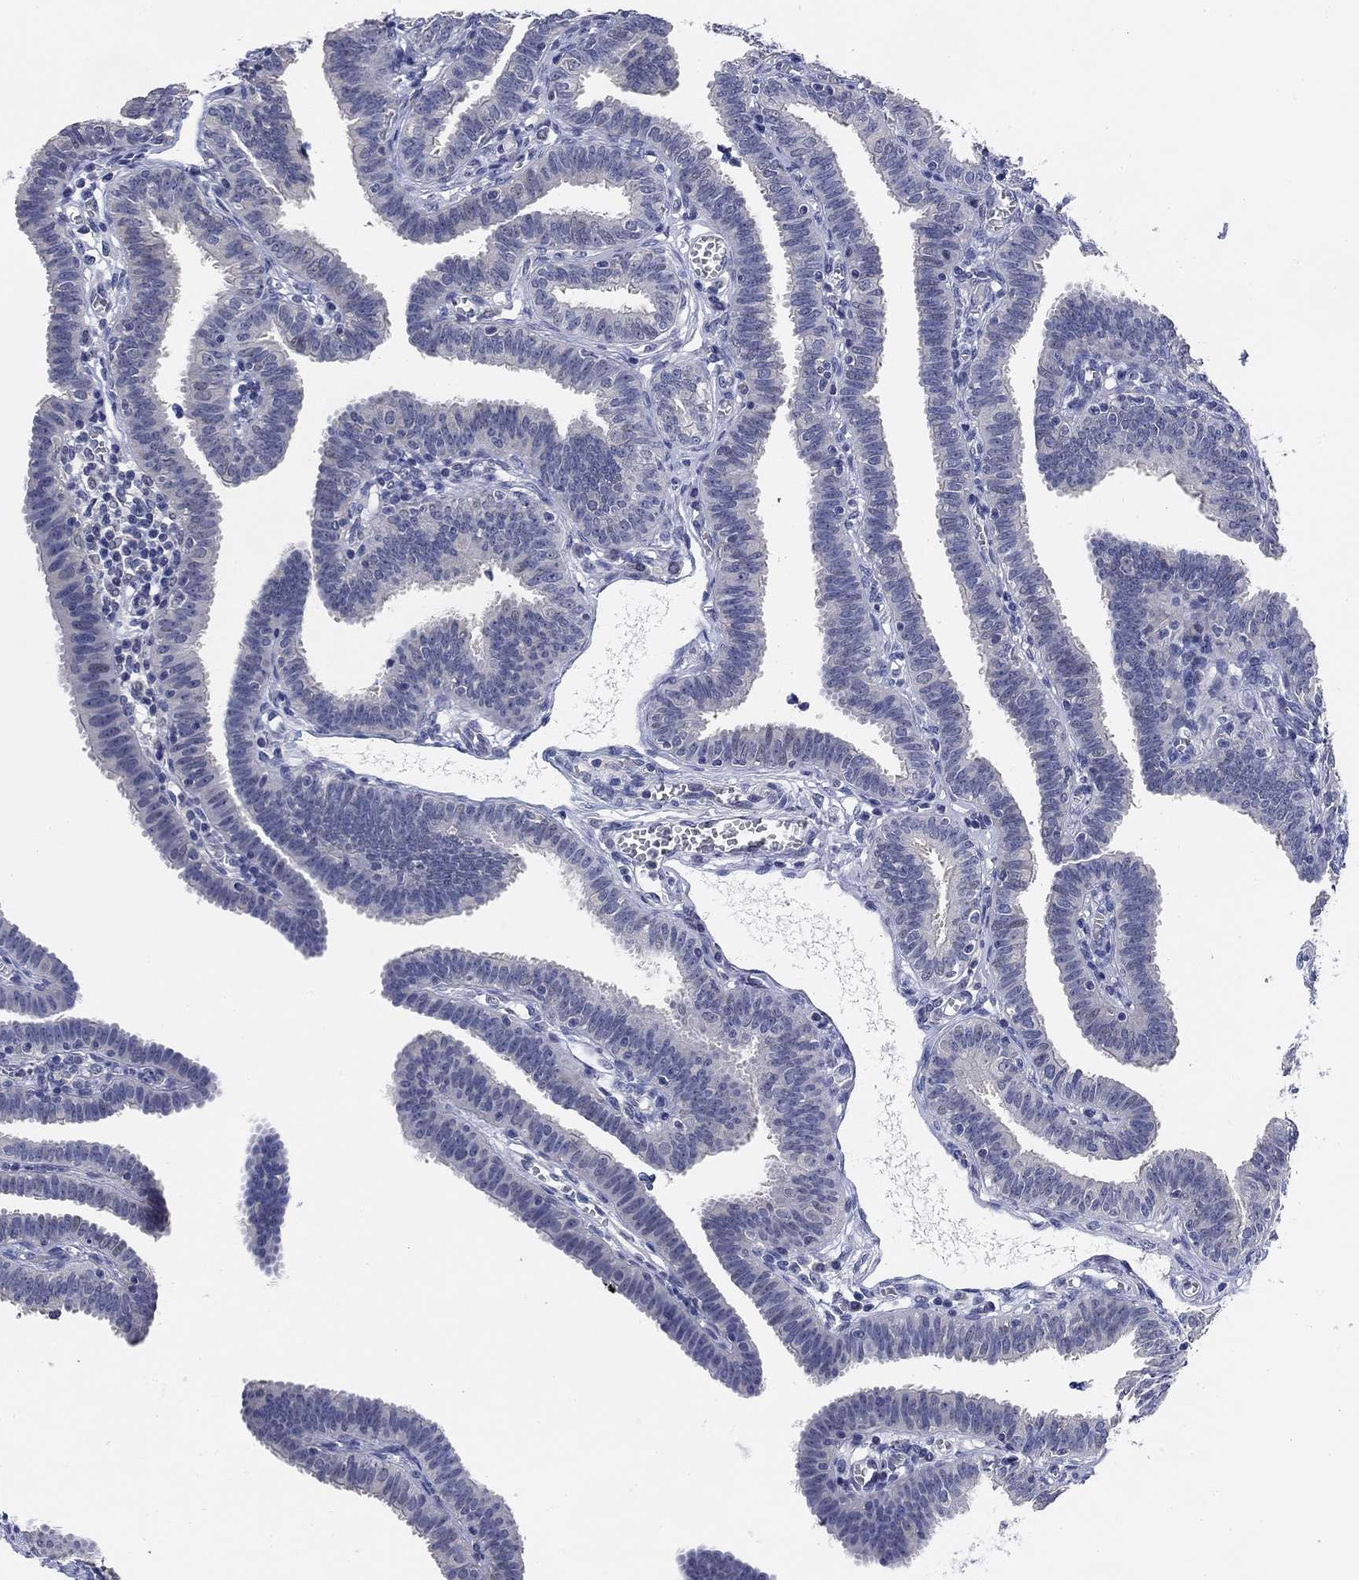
{"staining": {"intensity": "negative", "quantity": "none", "location": "none"}, "tissue": "fallopian tube", "cell_type": "Glandular cells", "image_type": "normal", "snomed": [{"axis": "morphology", "description": "Normal tissue, NOS"}, {"axis": "topography", "description": "Fallopian tube"}], "caption": "Protein analysis of normal fallopian tube exhibits no significant staining in glandular cells. Nuclei are stained in blue.", "gene": "DAZL", "patient": {"sex": "female", "age": 25}}